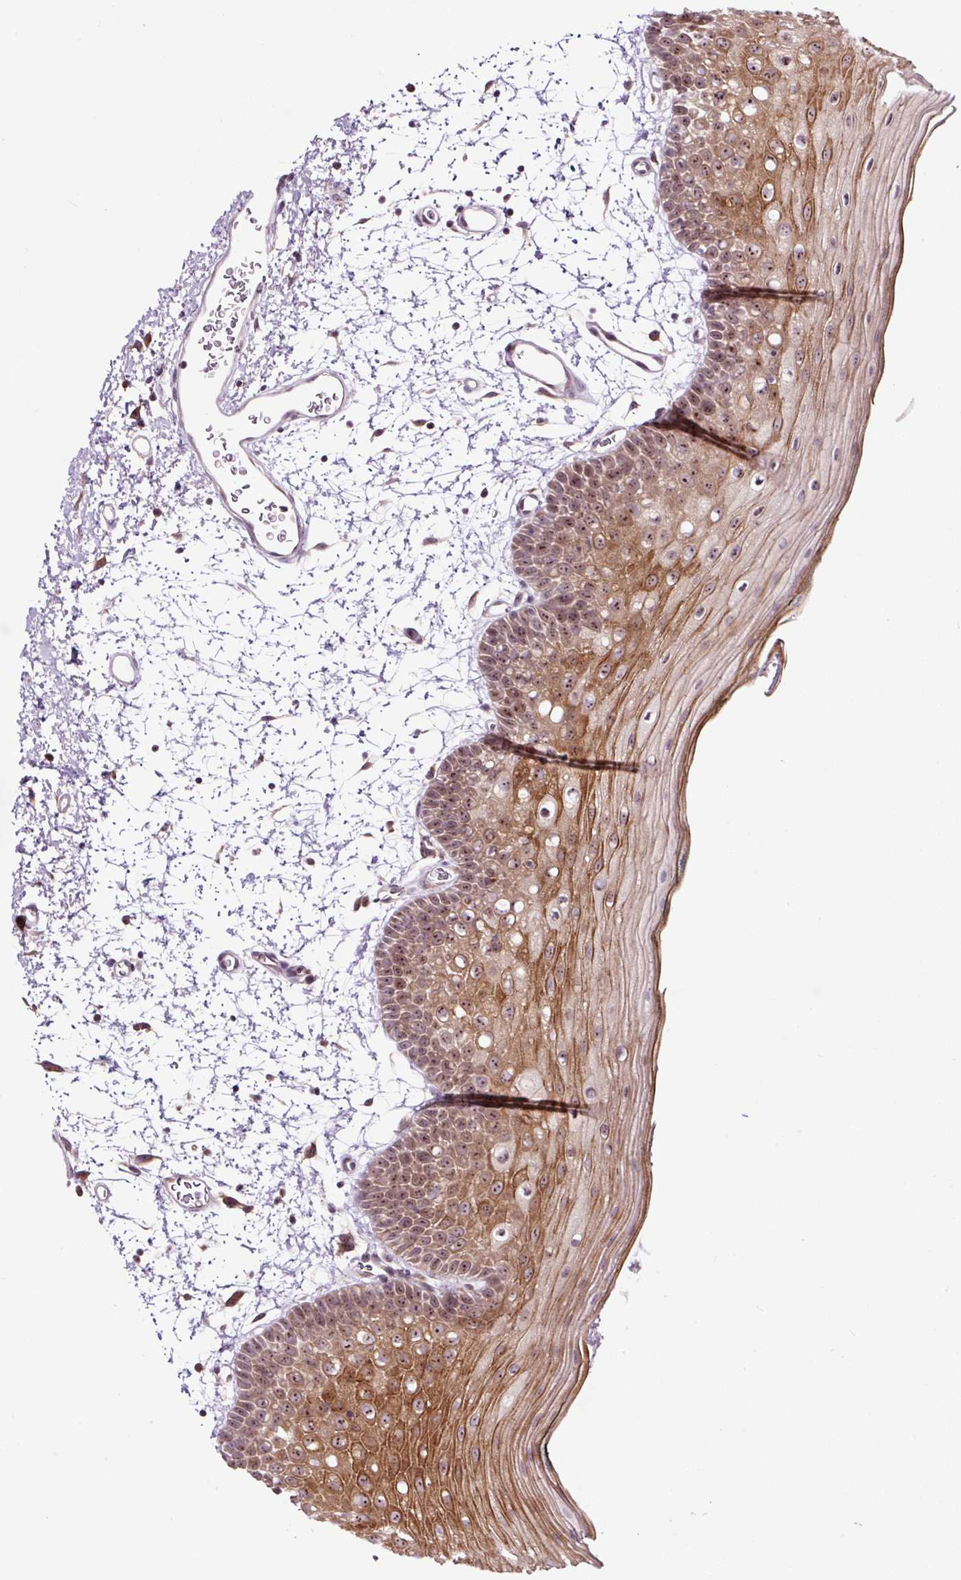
{"staining": {"intensity": "moderate", "quantity": ">75%", "location": "cytoplasmic/membranous,nuclear"}, "tissue": "oral mucosa", "cell_type": "Squamous epithelial cells", "image_type": "normal", "snomed": [{"axis": "morphology", "description": "Normal tissue, NOS"}, {"axis": "topography", "description": "Oral tissue"}, {"axis": "topography", "description": "Tounge, NOS"}], "caption": "Immunohistochemical staining of unremarkable human oral mucosa reveals medium levels of moderate cytoplasmic/membranous,nuclear expression in approximately >75% of squamous epithelial cells.", "gene": "NOM1", "patient": {"sex": "female", "age": 81}}